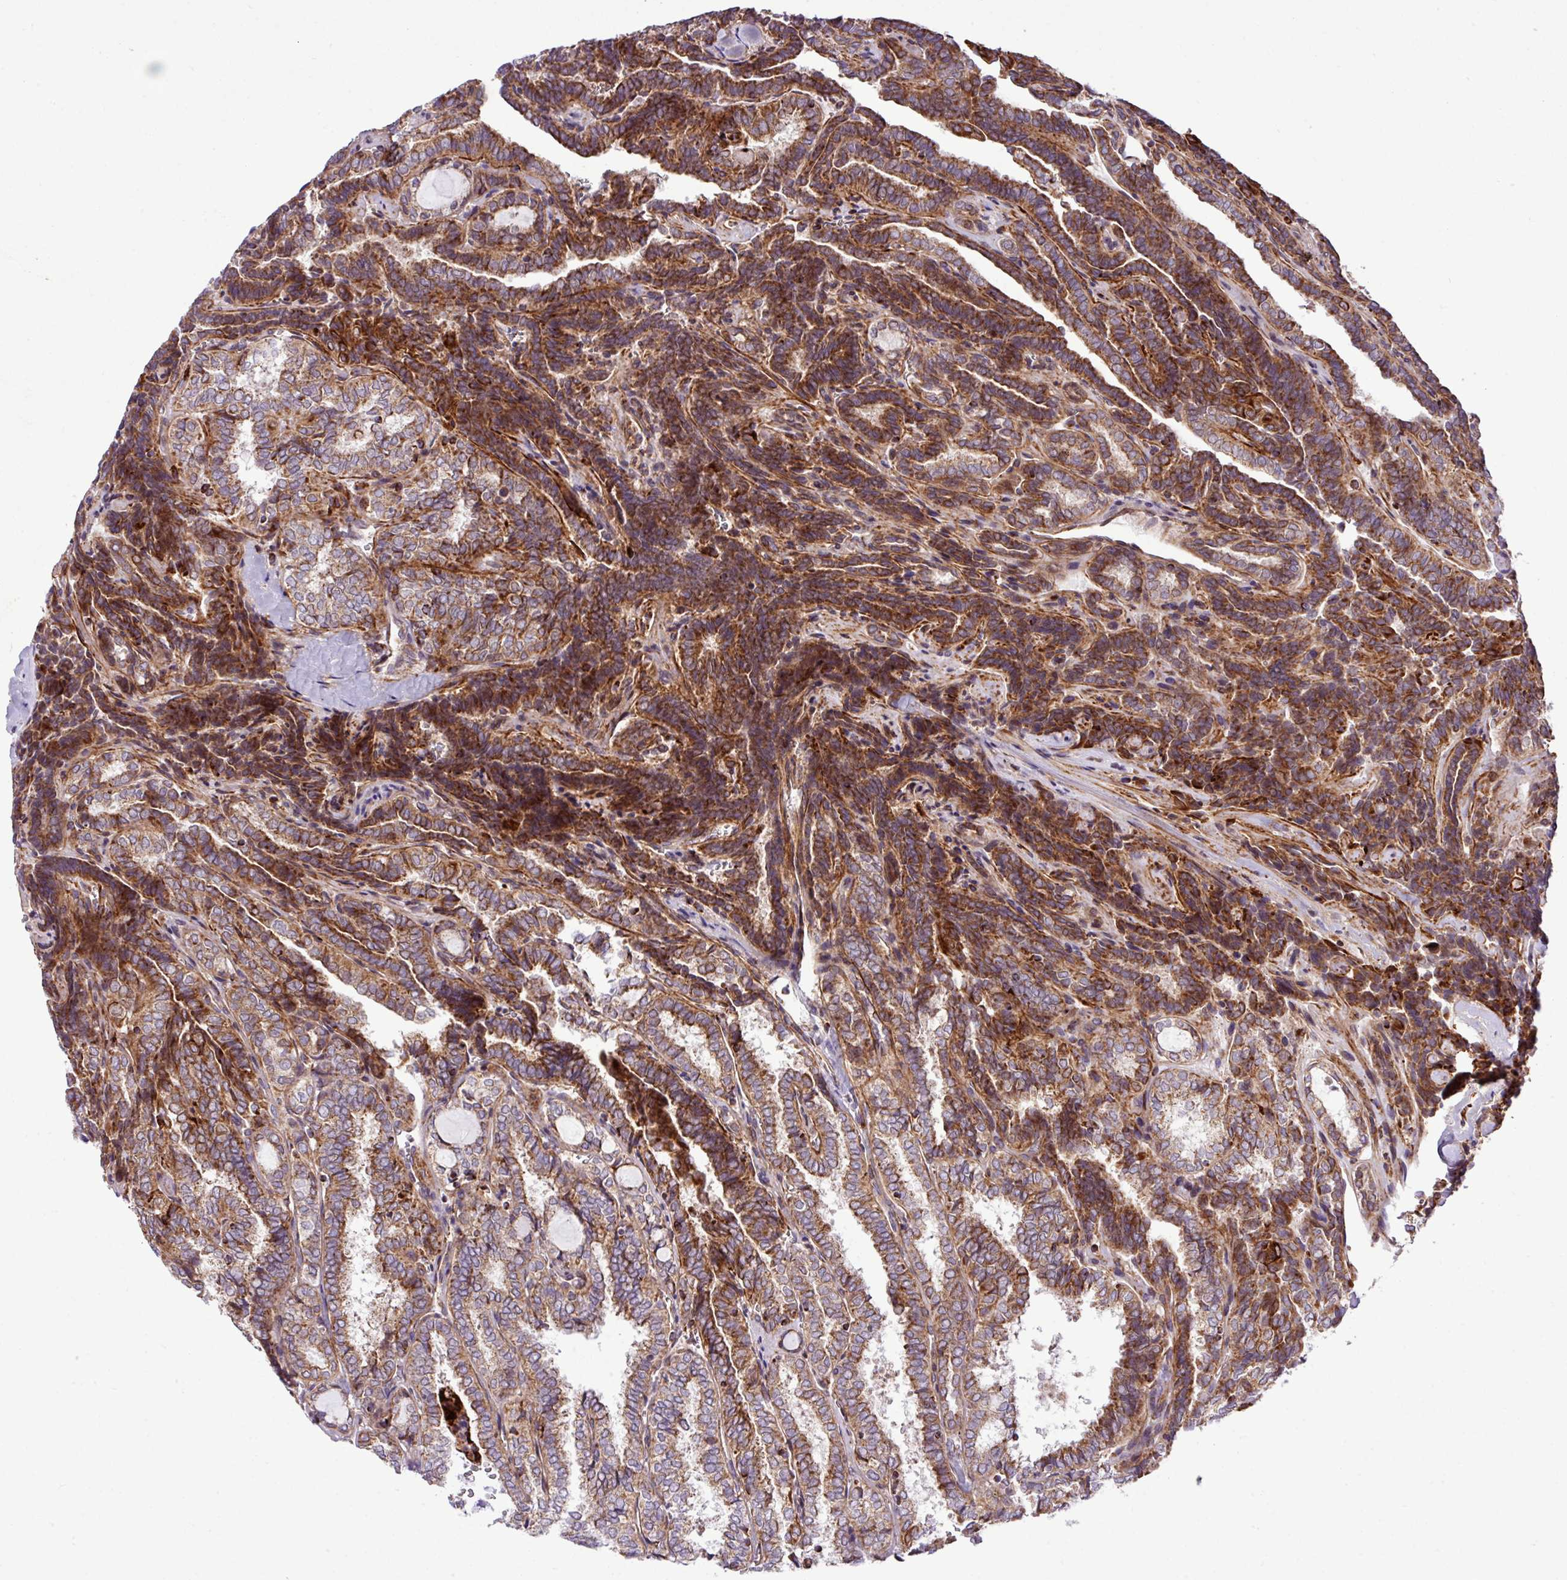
{"staining": {"intensity": "moderate", "quantity": ">75%", "location": "cytoplasmic/membranous"}, "tissue": "thyroid cancer", "cell_type": "Tumor cells", "image_type": "cancer", "snomed": [{"axis": "morphology", "description": "Papillary adenocarcinoma, NOS"}, {"axis": "topography", "description": "Thyroid gland"}], "caption": "Brown immunohistochemical staining in papillary adenocarcinoma (thyroid) displays moderate cytoplasmic/membranous staining in approximately >75% of tumor cells. (IHC, brightfield microscopy, high magnification).", "gene": "ZNF569", "patient": {"sex": "female", "age": 30}}